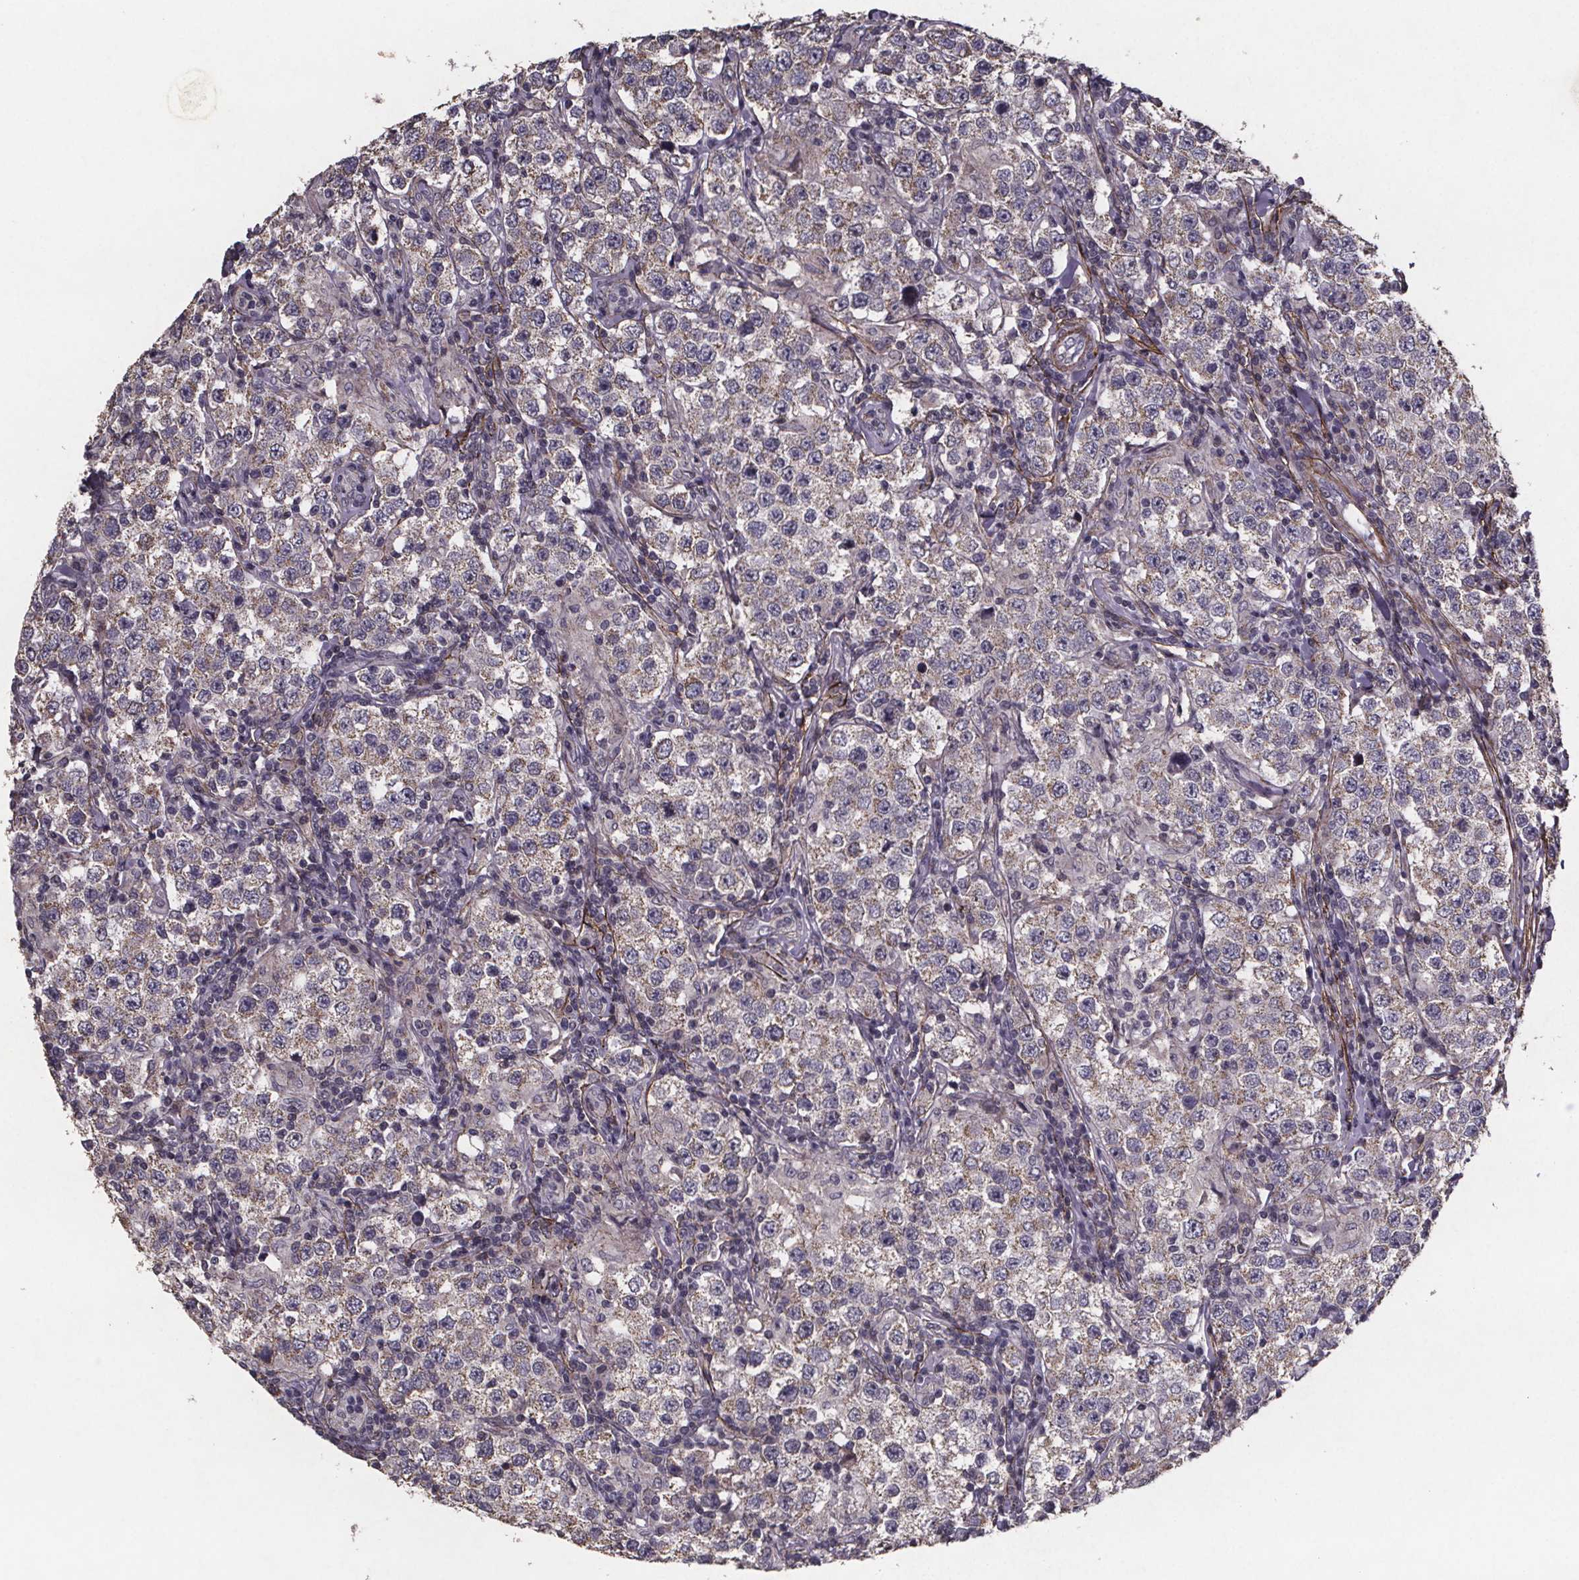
{"staining": {"intensity": "negative", "quantity": "none", "location": "none"}, "tissue": "testis cancer", "cell_type": "Tumor cells", "image_type": "cancer", "snomed": [{"axis": "morphology", "description": "Seminoma, NOS"}, {"axis": "morphology", "description": "Carcinoma, Embryonal, NOS"}, {"axis": "topography", "description": "Testis"}], "caption": "Immunohistochemistry of embryonal carcinoma (testis) reveals no staining in tumor cells. (DAB (3,3'-diaminobenzidine) immunohistochemistry (IHC), high magnification).", "gene": "PALLD", "patient": {"sex": "male", "age": 41}}